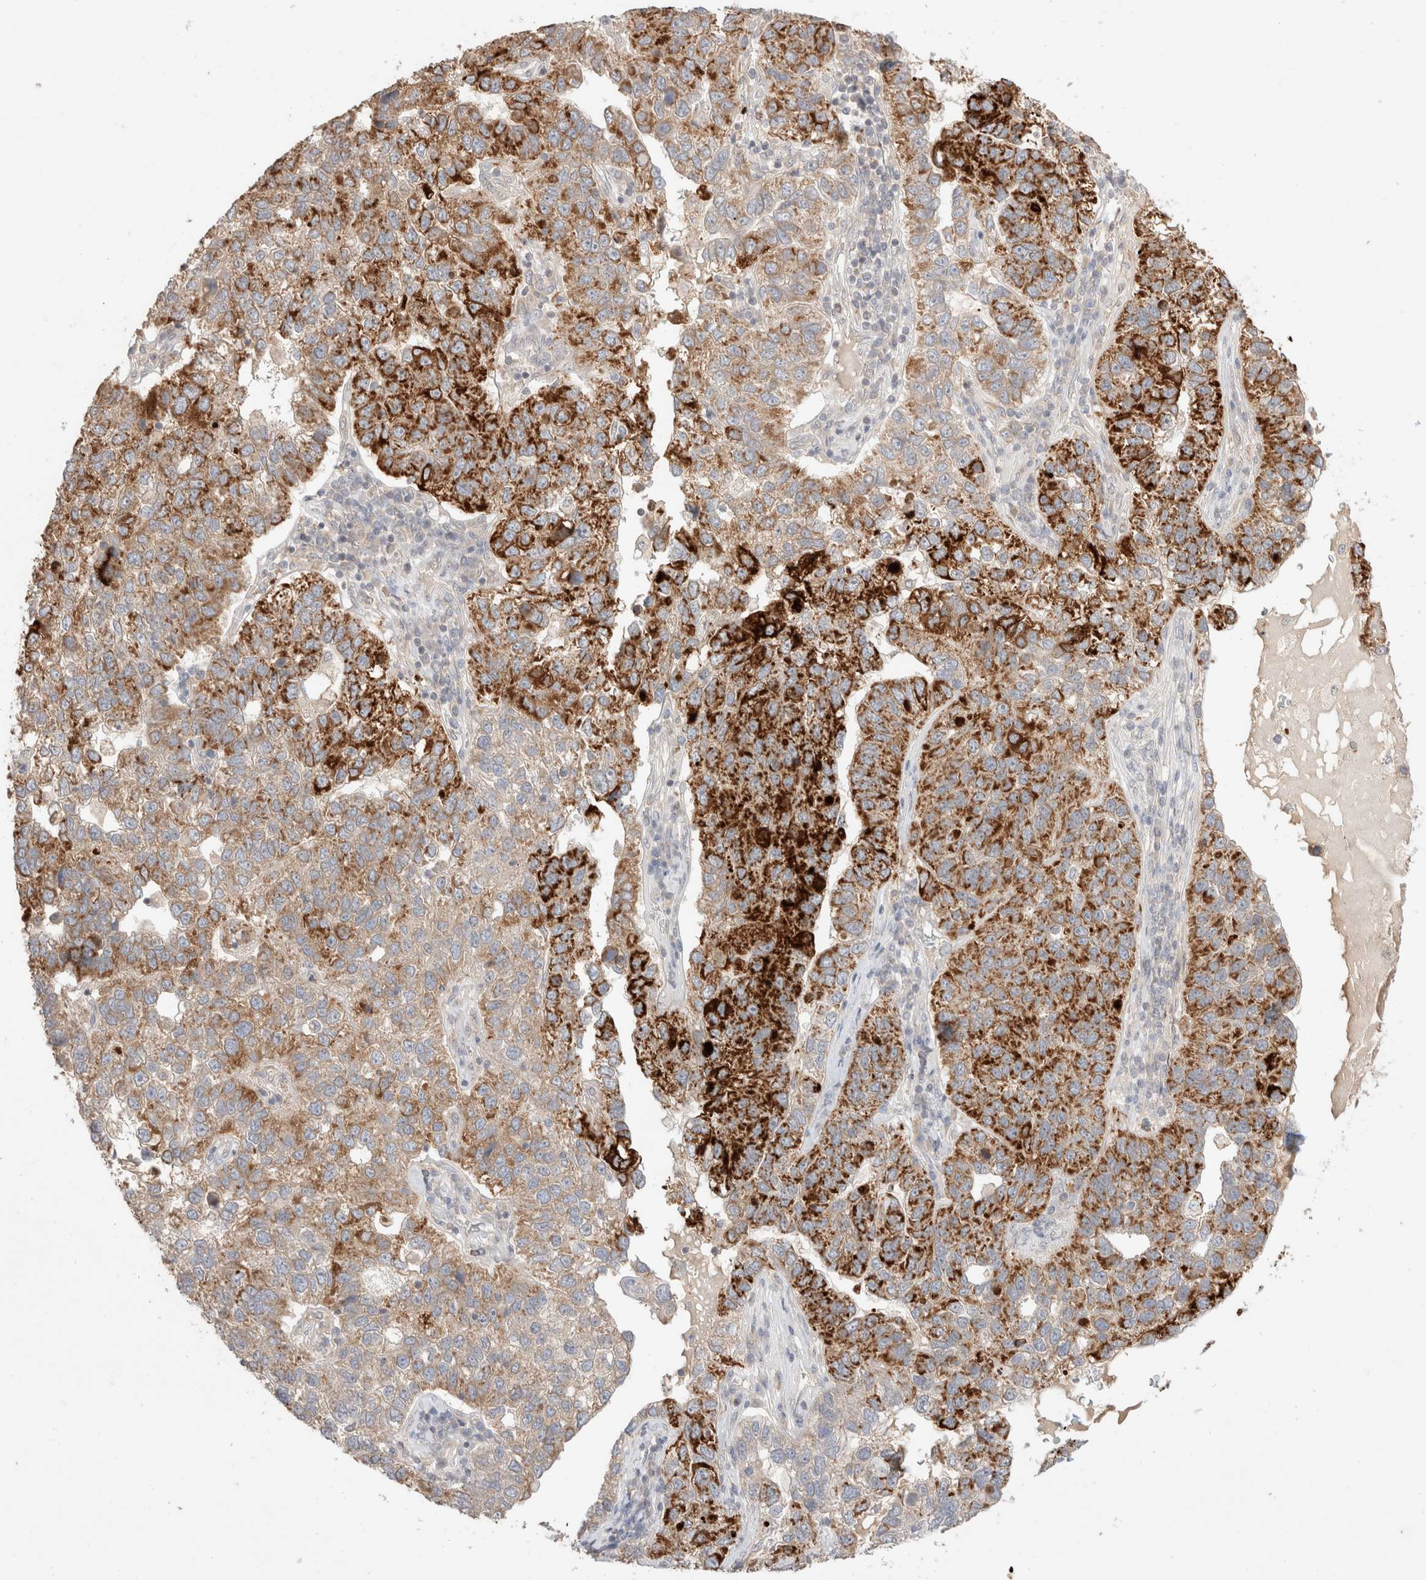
{"staining": {"intensity": "strong", "quantity": ">75%", "location": "cytoplasmic/membranous"}, "tissue": "pancreatic cancer", "cell_type": "Tumor cells", "image_type": "cancer", "snomed": [{"axis": "morphology", "description": "Adenocarcinoma, NOS"}, {"axis": "topography", "description": "Pancreas"}], "caption": "High-power microscopy captured an IHC micrograph of pancreatic cancer, revealing strong cytoplasmic/membranous staining in approximately >75% of tumor cells.", "gene": "TRIM41", "patient": {"sex": "female", "age": 61}}